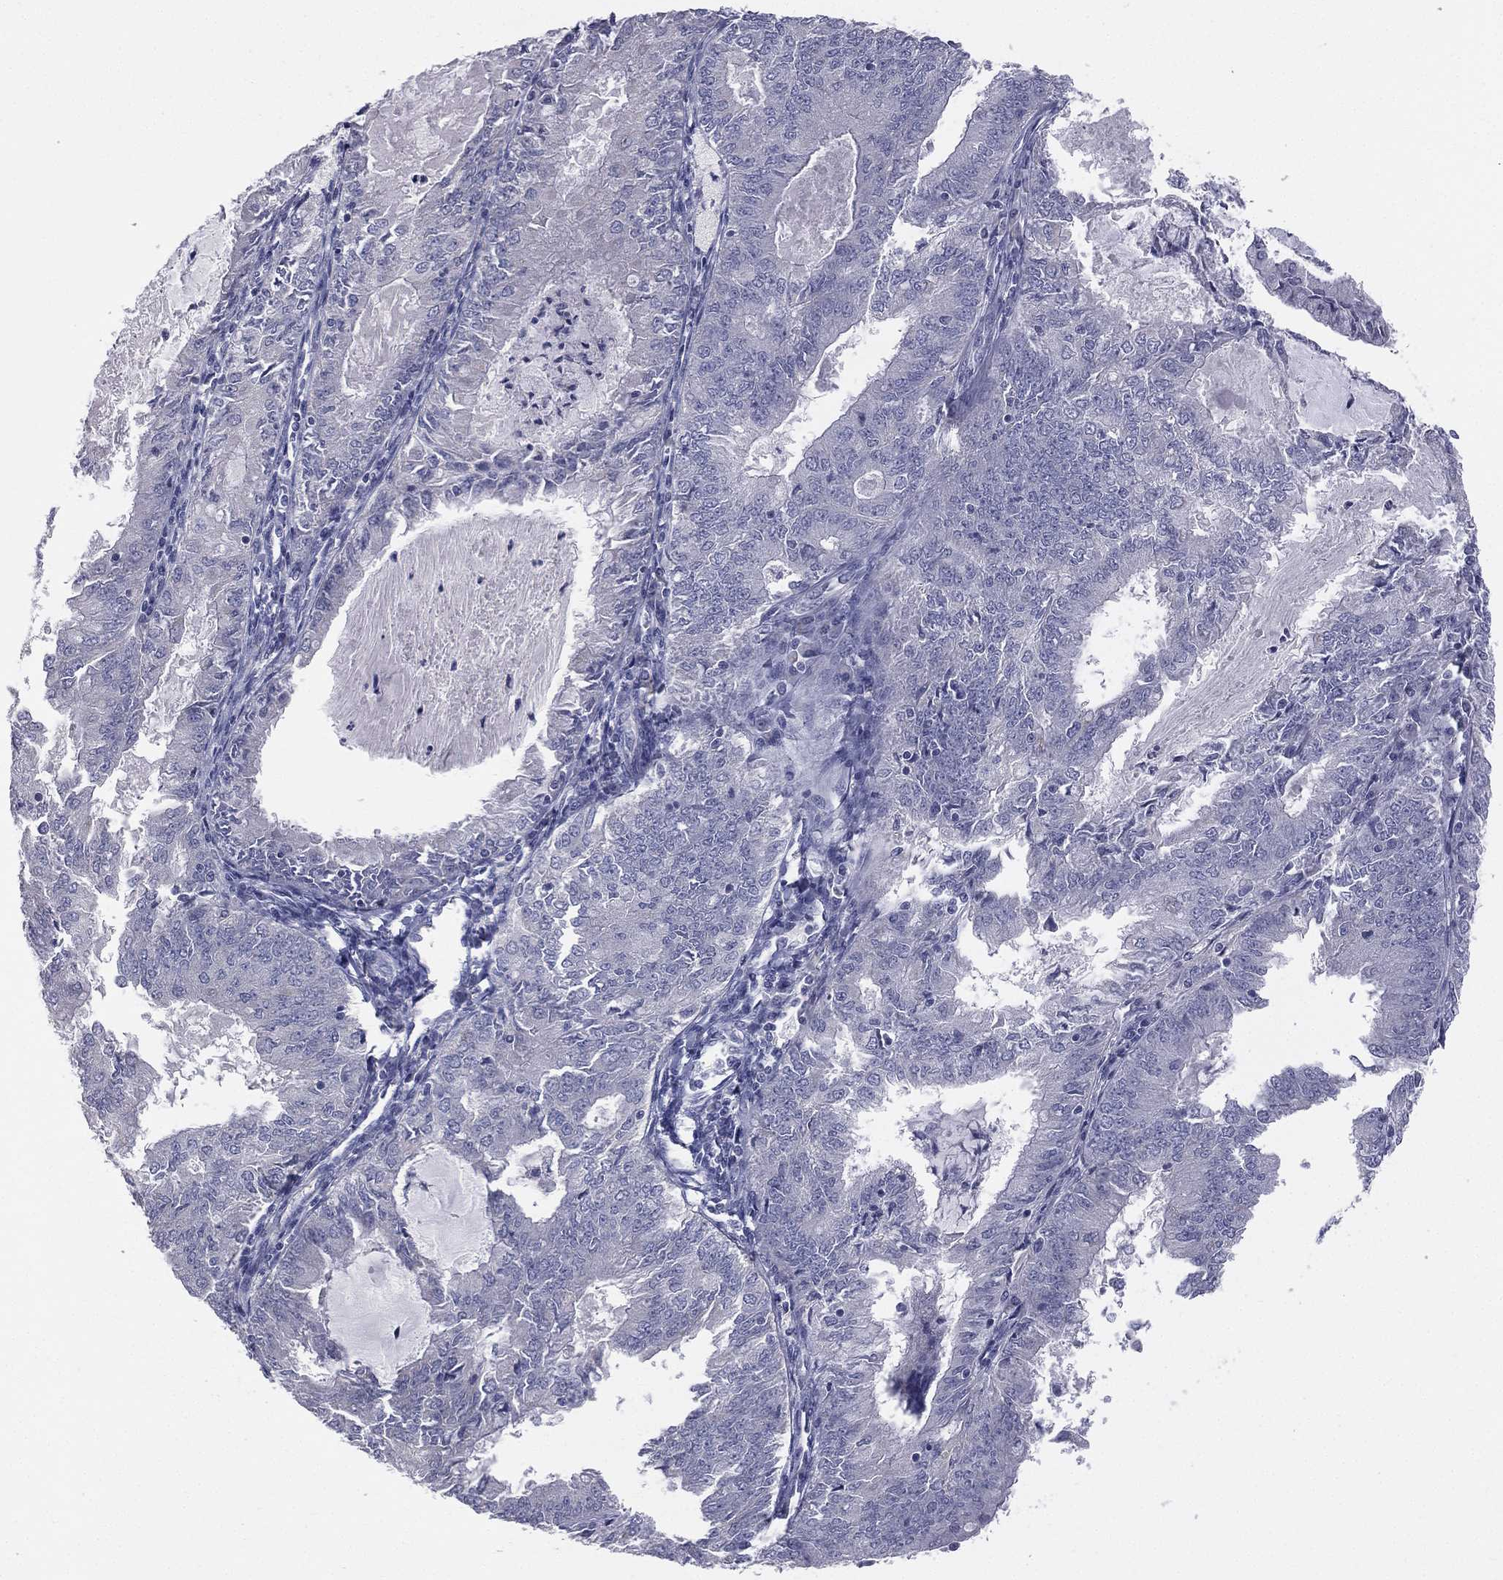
{"staining": {"intensity": "negative", "quantity": "none", "location": "none"}, "tissue": "endometrial cancer", "cell_type": "Tumor cells", "image_type": "cancer", "snomed": [{"axis": "morphology", "description": "Adenocarcinoma, NOS"}, {"axis": "topography", "description": "Endometrium"}], "caption": "Immunohistochemistry histopathology image of neoplastic tissue: endometrial adenocarcinoma stained with DAB shows no significant protein expression in tumor cells.", "gene": "STK31", "patient": {"sex": "female", "age": 57}}